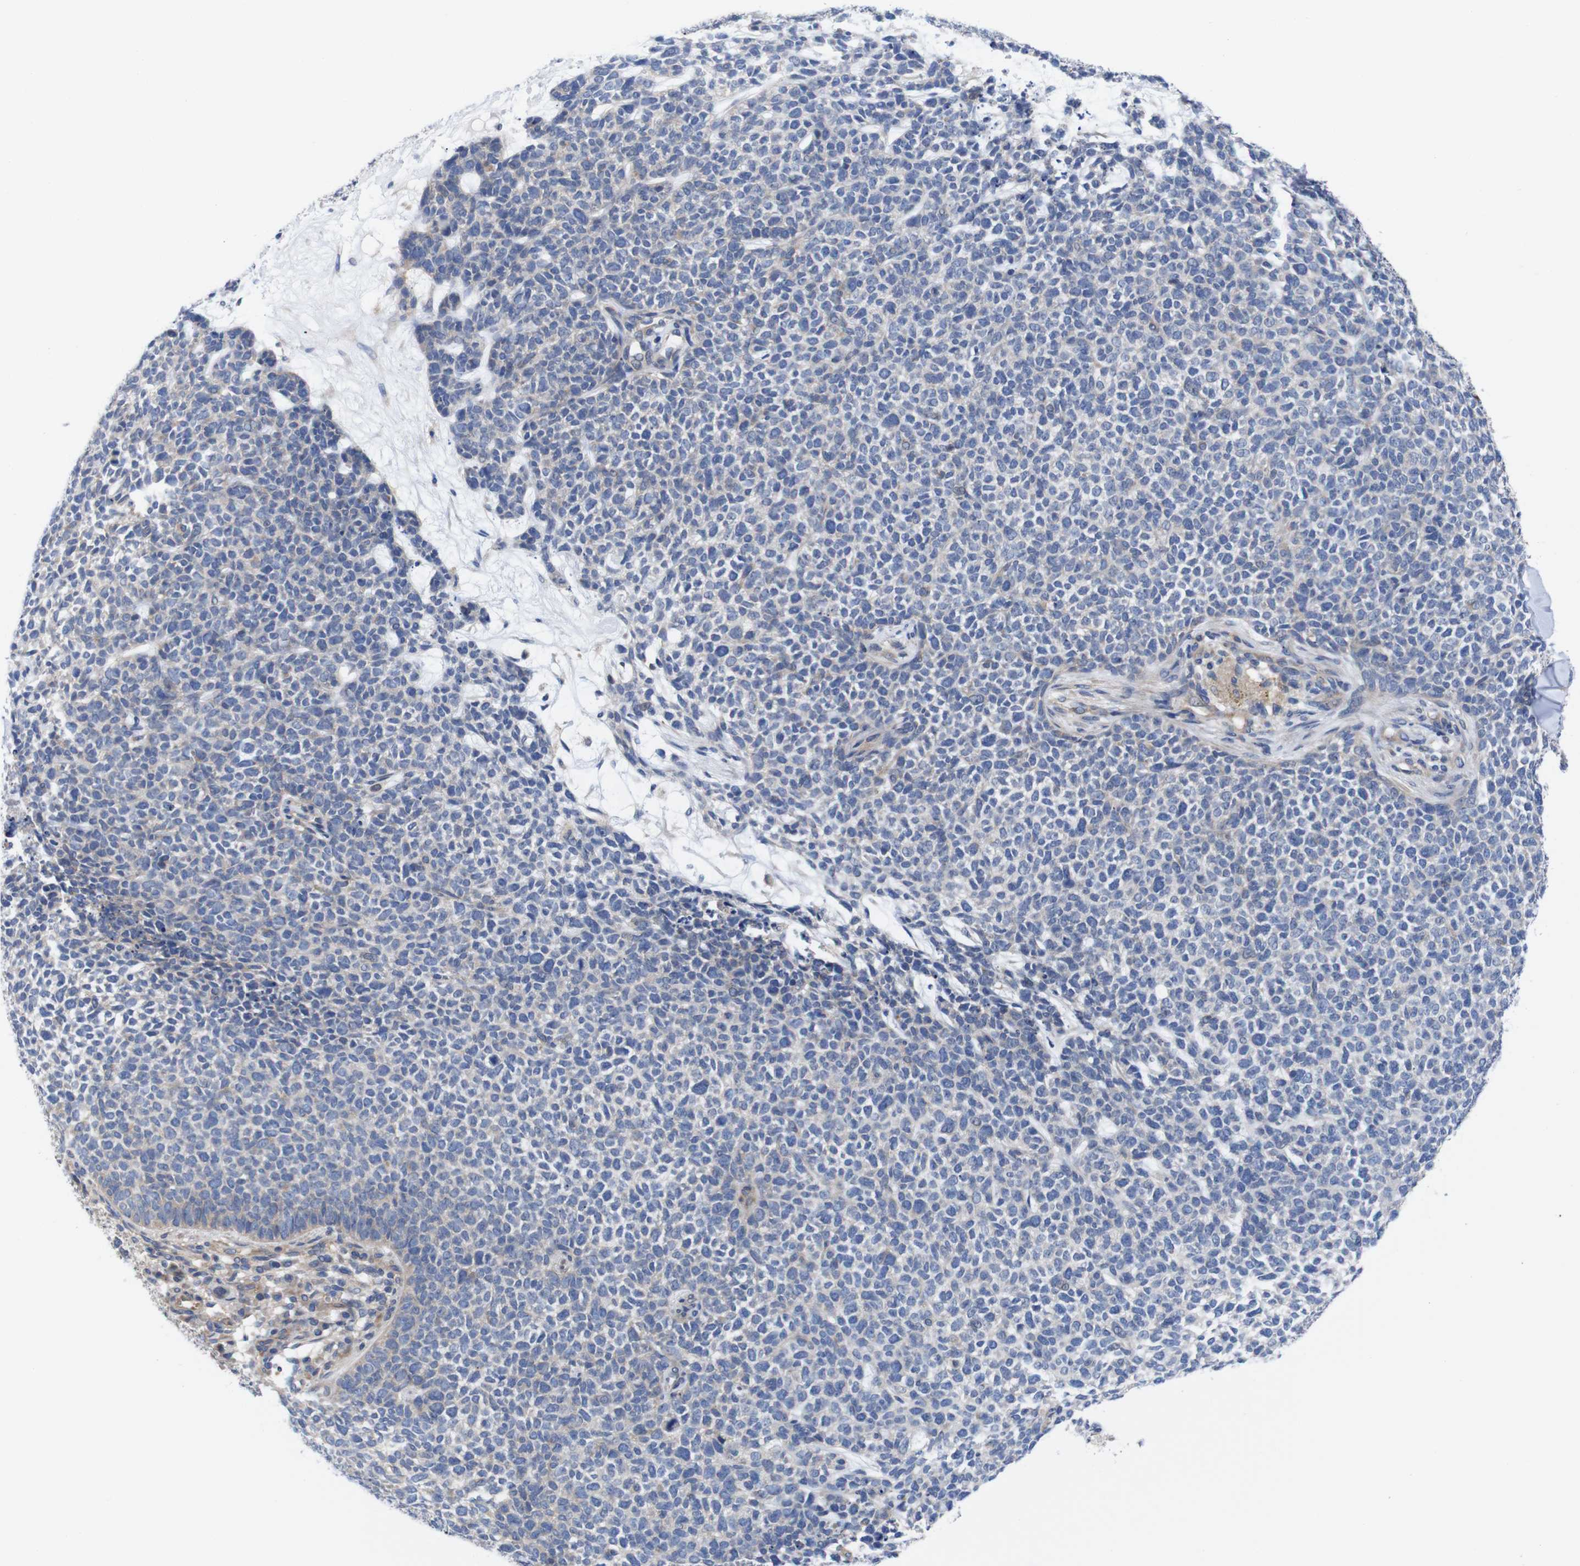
{"staining": {"intensity": "negative", "quantity": "none", "location": "none"}, "tissue": "skin cancer", "cell_type": "Tumor cells", "image_type": "cancer", "snomed": [{"axis": "morphology", "description": "Basal cell carcinoma"}, {"axis": "topography", "description": "Skin"}], "caption": "Histopathology image shows no protein positivity in tumor cells of skin basal cell carcinoma tissue. (DAB immunohistochemistry with hematoxylin counter stain).", "gene": "USH1C", "patient": {"sex": "female", "age": 84}}